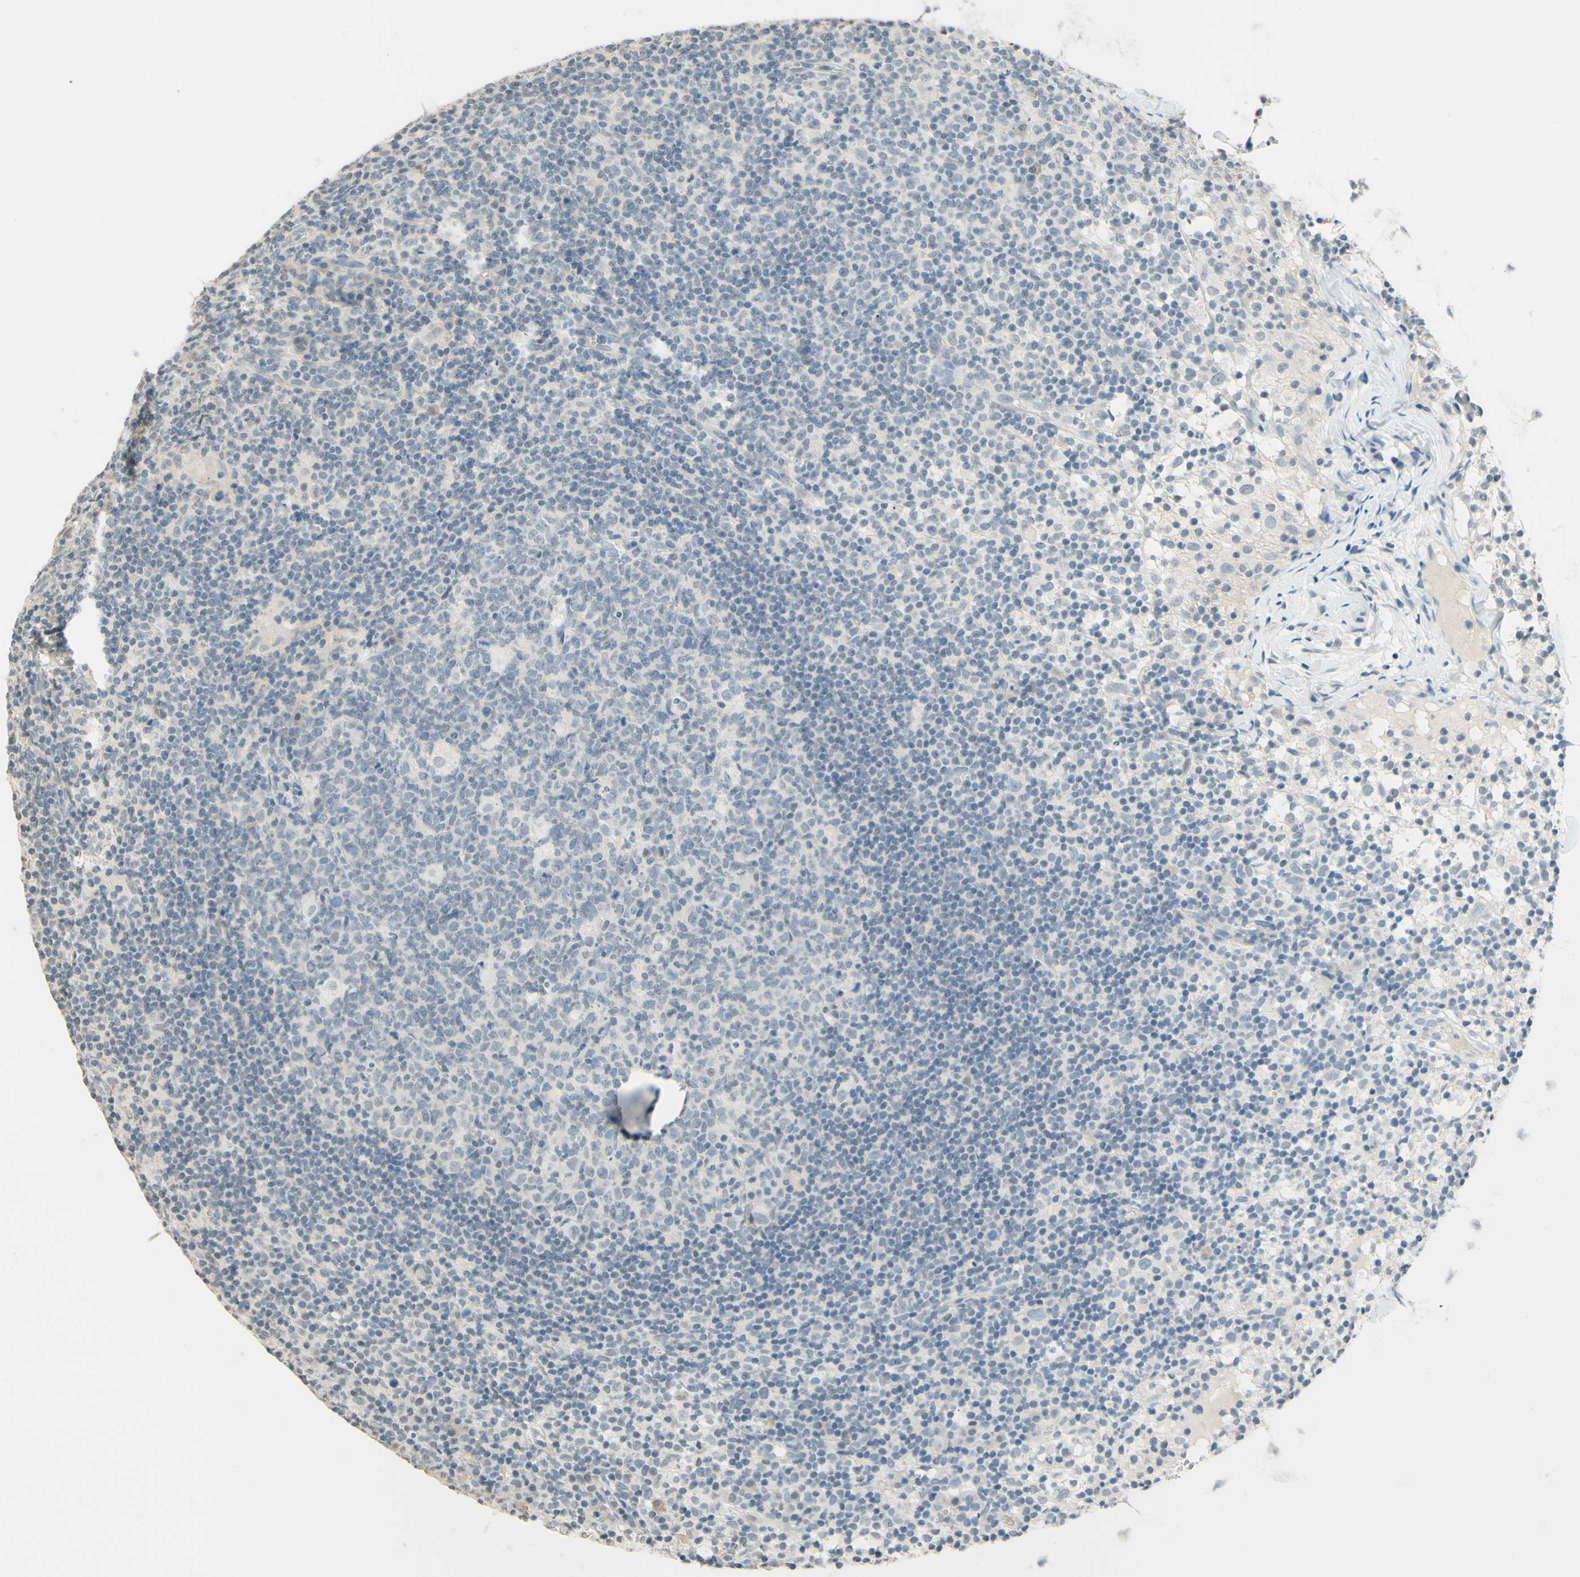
{"staining": {"intensity": "negative", "quantity": "none", "location": "none"}, "tissue": "lymph node", "cell_type": "Germinal center cells", "image_type": "normal", "snomed": [{"axis": "morphology", "description": "Normal tissue, NOS"}, {"axis": "morphology", "description": "Inflammation, NOS"}, {"axis": "topography", "description": "Lymph node"}], "caption": "Germinal center cells show no significant protein positivity in normal lymph node. (Stains: DAB IHC with hematoxylin counter stain, Microscopy: brightfield microscopy at high magnification).", "gene": "MAG", "patient": {"sex": "male", "age": 55}}